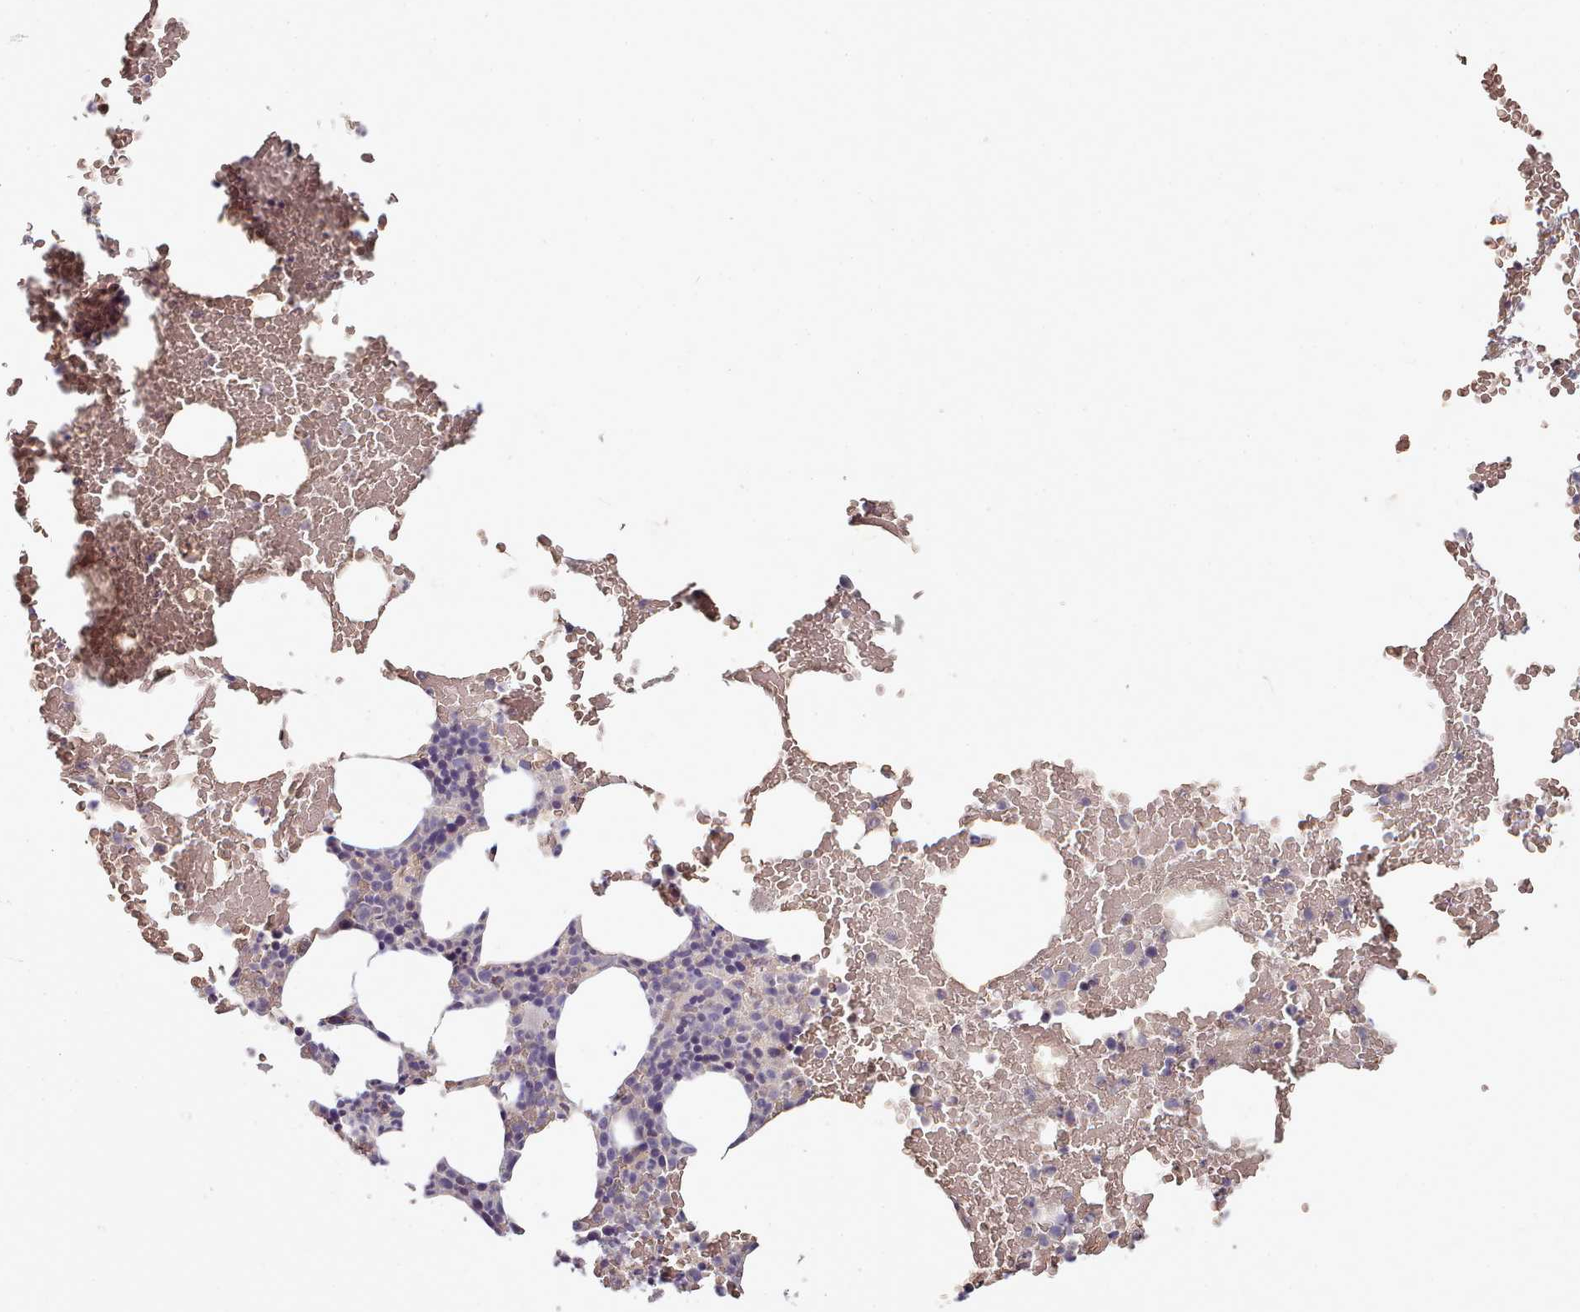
{"staining": {"intensity": "weak", "quantity": "<25%", "location": "cytoplasmic/membranous"}, "tissue": "bone marrow", "cell_type": "Hematopoietic cells", "image_type": "normal", "snomed": [{"axis": "morphology", "description": "Normal tissue, NOS"}, {"axis": "morphology", "description": "Inflammation, NOS"}, {"axis": "topography", "description": "Bone marrow"}], "caption": "A high-resolution photomicrograph shows immunohistochemistry (IHC) staining of normal bone marrow, which displays no significant expression in hematopoietic cells. (Stains: DAB immunohistochemistry with hematoxylin counter stain, Microscopy: brightfield microscopy at high magnification).", "gene": "C1QTNF5", "patient": {"sex": "female", "age": 78}}